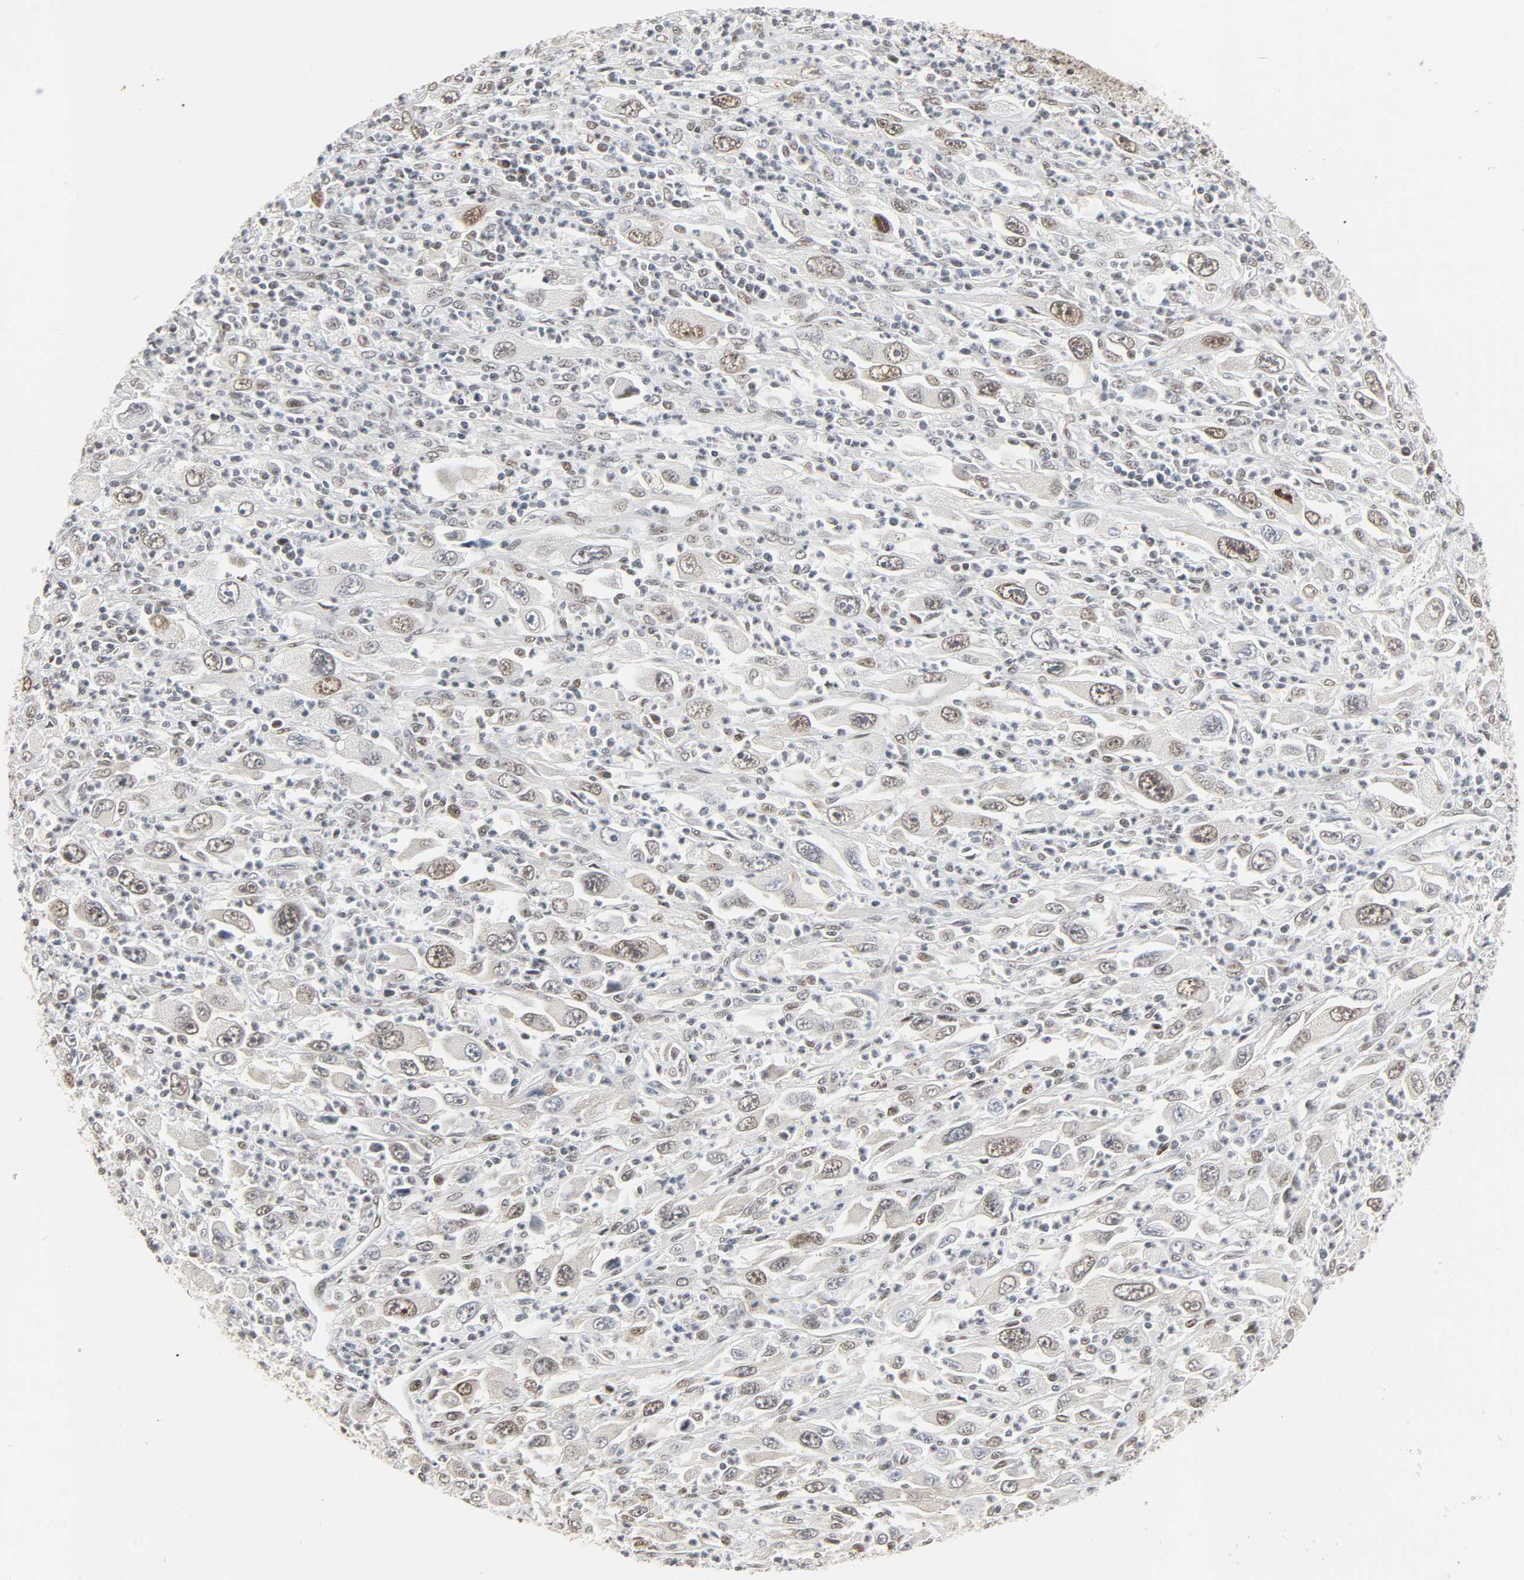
{"staining": {"intensity": "weak", "quantity": "25%-75%", "location": "nuclear"}, "tissue": "melanoma", "cell_type": "Tumor cells", "image_type": "cancer", "snomed": [{"axis": "morphology", "description": "Malignant melanoma, Metastatic site"}, {"axis": "topography", "description": "Skin"}], "caption": "The immunohistochemical stain highlights weak nuclear positivity in tumor cells of malignant melanoma (metastatic site) tissue.", "gene": "DAZAP1", "patient": {"sex": "female", "age": 56}}